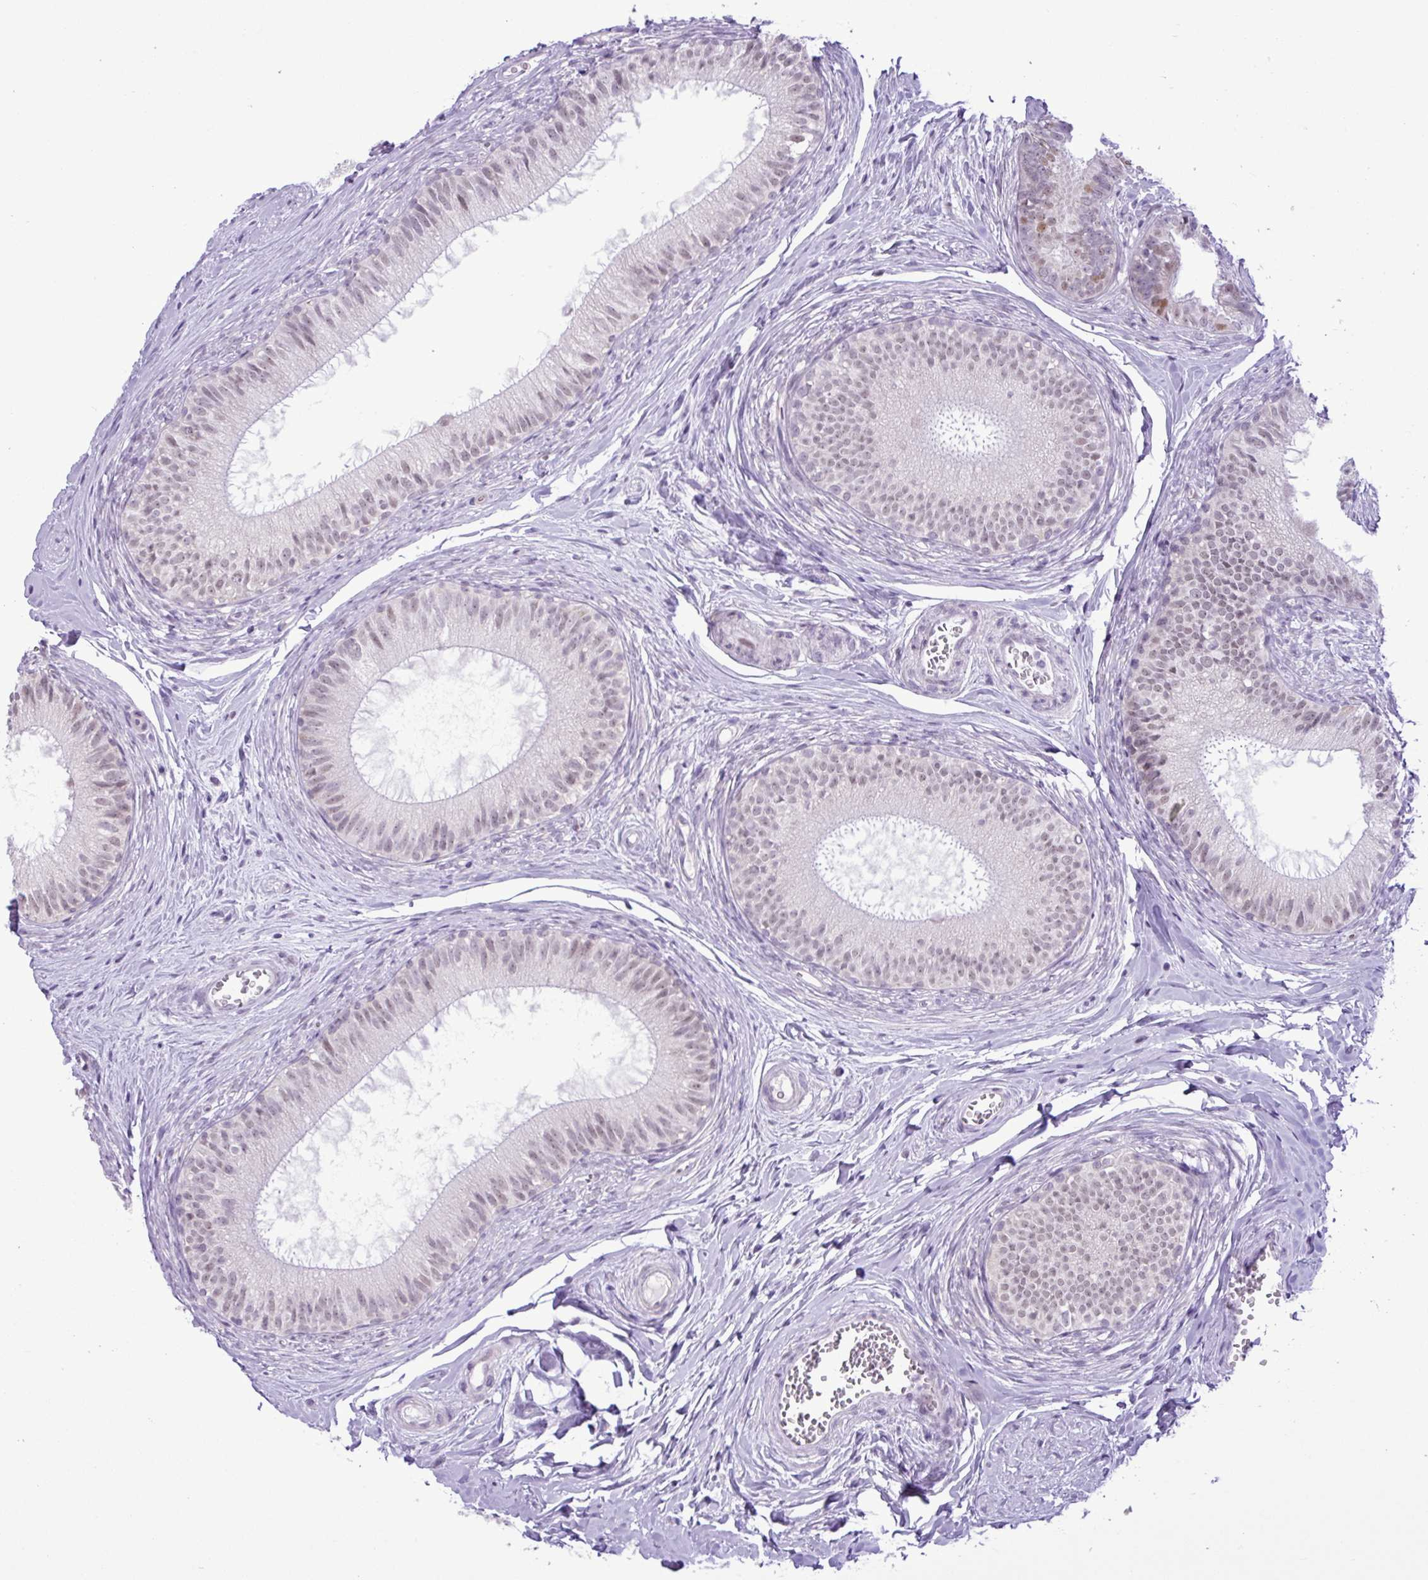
{"staining": {"intensity": "moderate", "quantity": "25%-75%", "location": "nuclear"}, "tissue": "epididymis", "cell_type": "Glandular cells", "image_type": "normal", "snomed": [{"axis": "morphology", "description": "Normal tissue, NOS"}, {"axis": "topography", "description": "Epididymis"}], "caption": "Immunohistochemical staining of benign epididymis reveals medium levels of moderate nuclear expression in about 25%-75% of glandular cells. (Stains: DAB (3,3'-diaminobenzidine) in brown, nuclei in blue, Microscopy: brightfield microscopy at high magnification).", "gene": "ELOA2", "patient": {"sex": "male", "age": 25}}